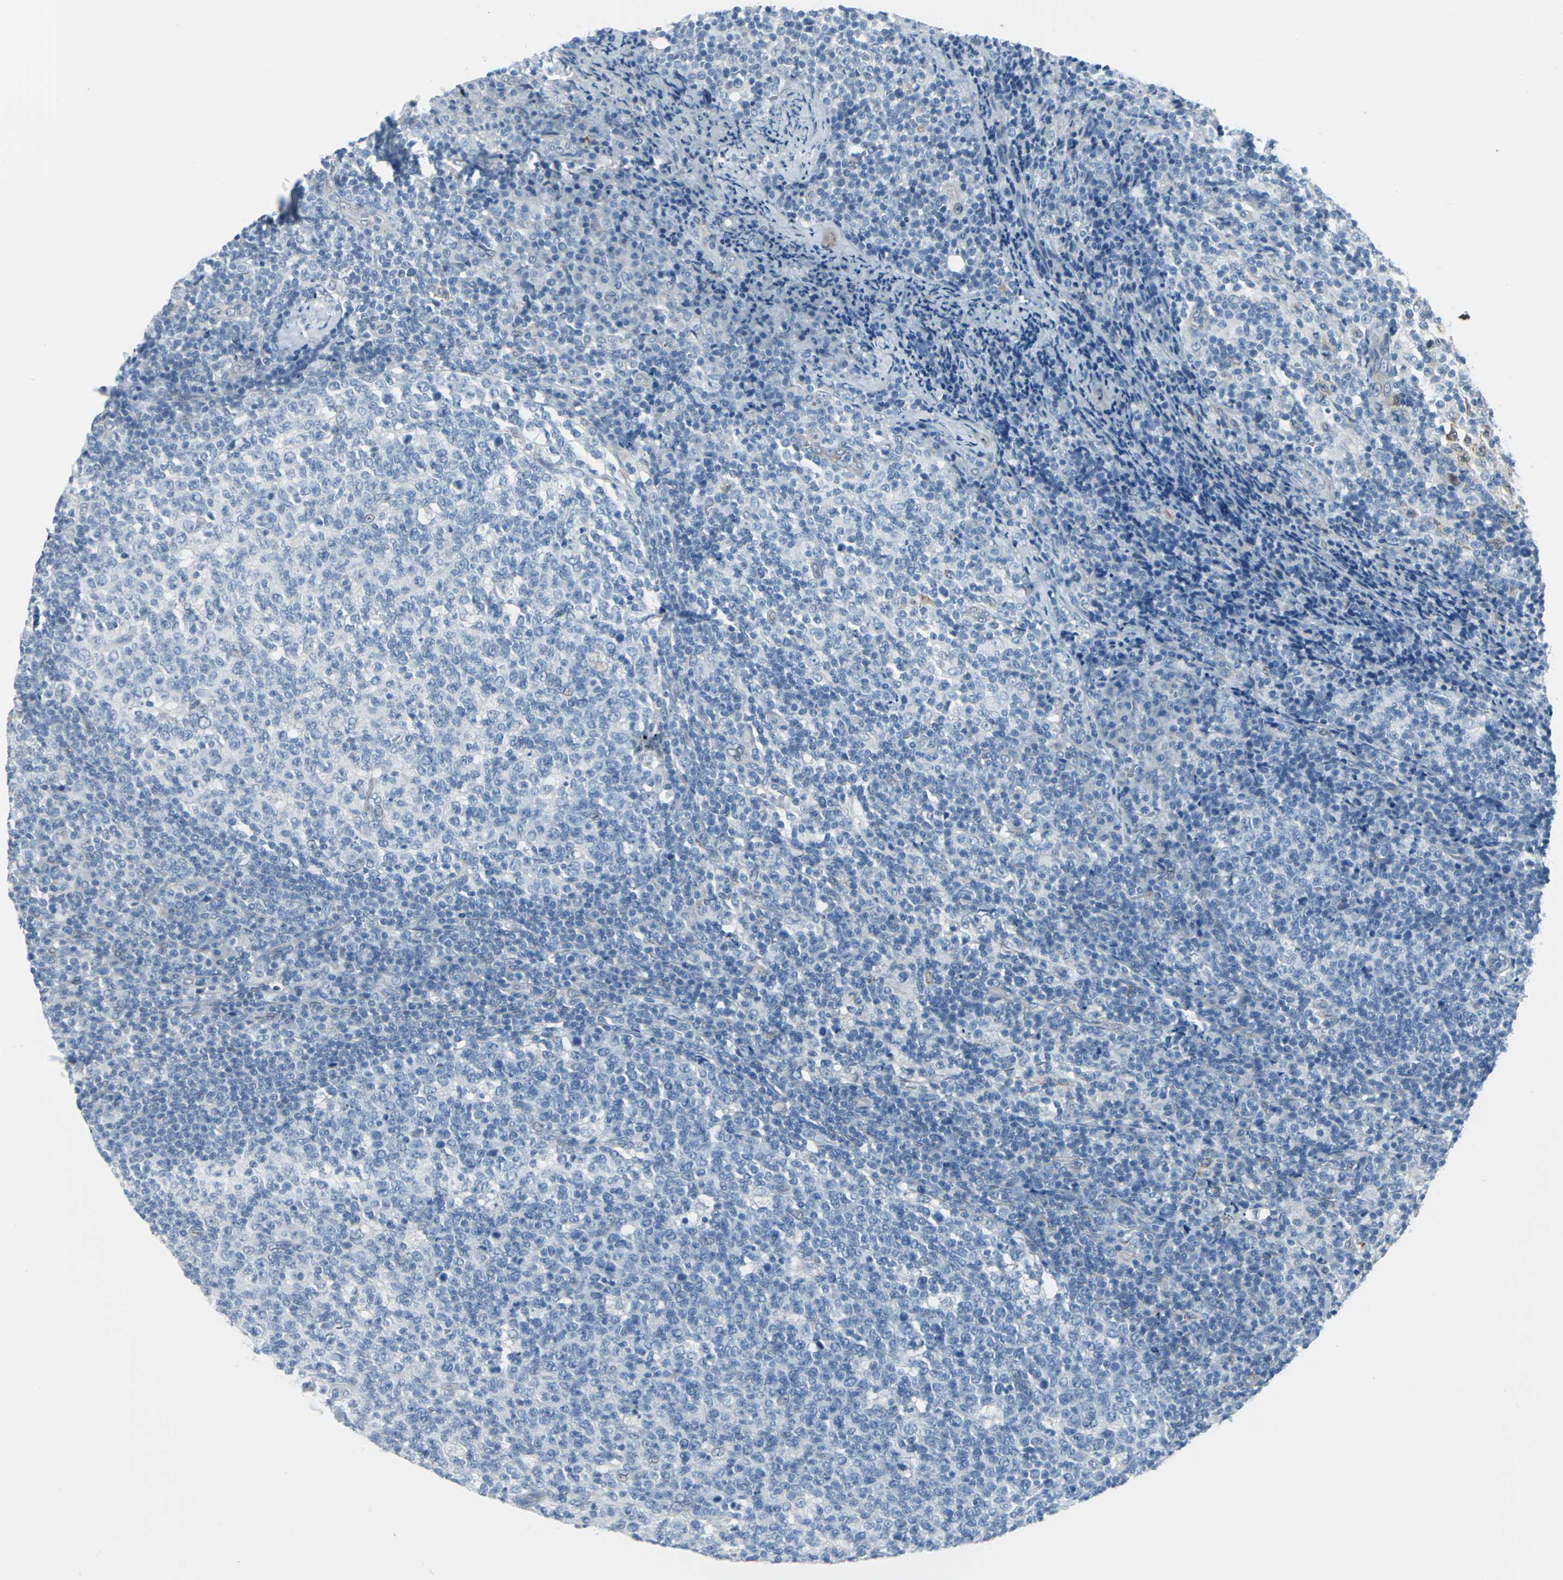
{"staining": {"intensity": "negative", "quantity": "none", "location": "none"}, "tissue": "lymph node", "cell_type": "Germinal center cells", "image_type": "normal", "snomed": [{"axis": "morphology", "description": "Normal tissue, NOS"}, {"axis": "morphology", "description": "Inflammation, NOS"}, {"axis": "topography", "description": "Lymph node"}], "caption": "Human lymph node stained for a protein using IHC reveals no staining in germinal center cells.", "gene": "CYB5A", "patient": {"sex": "male", "age": 55}}